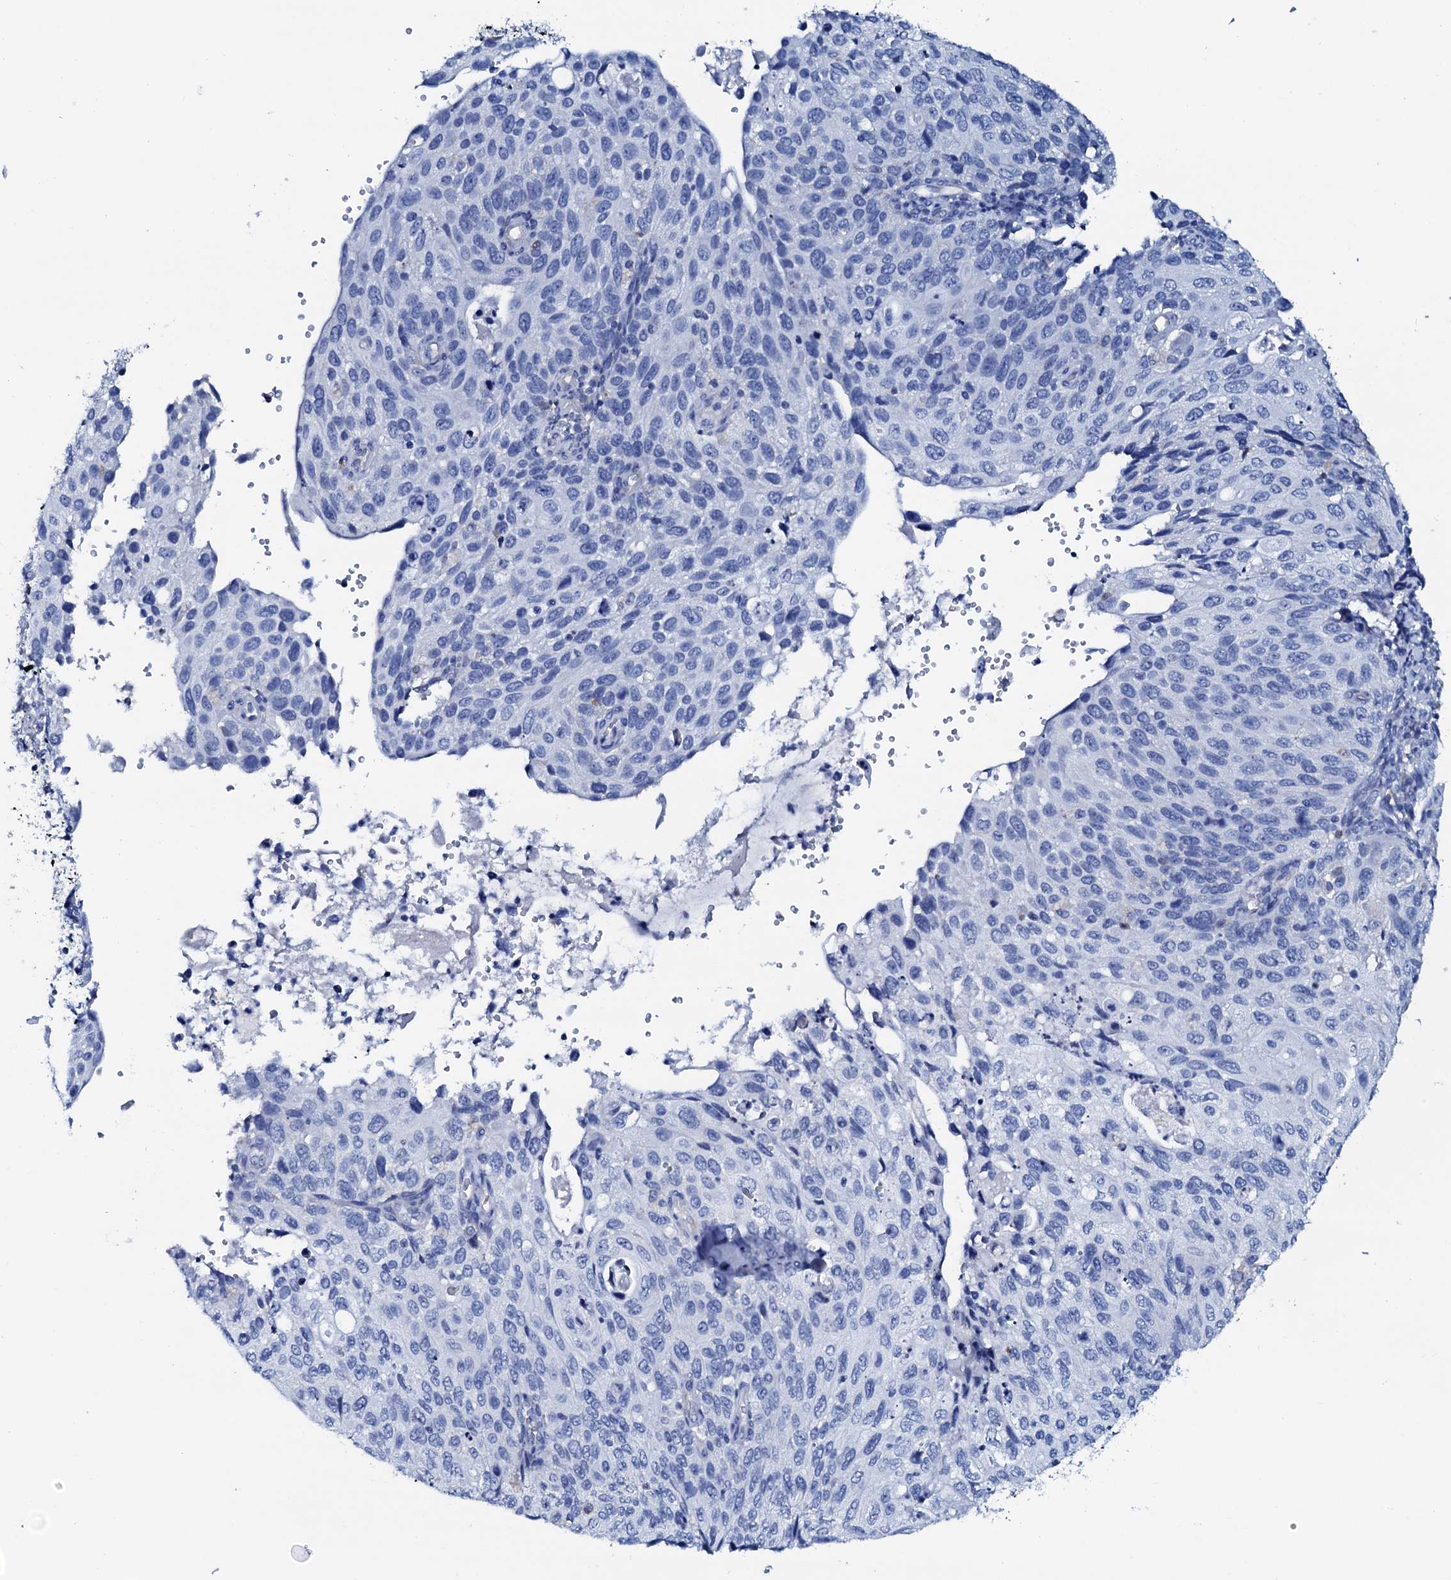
{"staining": {"intensity": "negative", "quantity": "none", "location": "none"}, "tissue": "cervical cancer", "cell_type": "Tumor cells", "image_type": "cancer", "snomed": [{"axis": "morphology", "description": "Squamous cell carcinoma, NOS"}, {"axis": "topography", "description": "Cervix"}], "caption": "A high-resolution histopathology image shows immunohistochemistry staining of cervical cancer, which reveals no significant expression in tumor cells. (Brightfield microscopy of DAB (3,3'-diaminobenzidine) immunohistochemistry at high magnification).", "gene": "AMER2", "patient": {"sex": "female", "age": 70}}